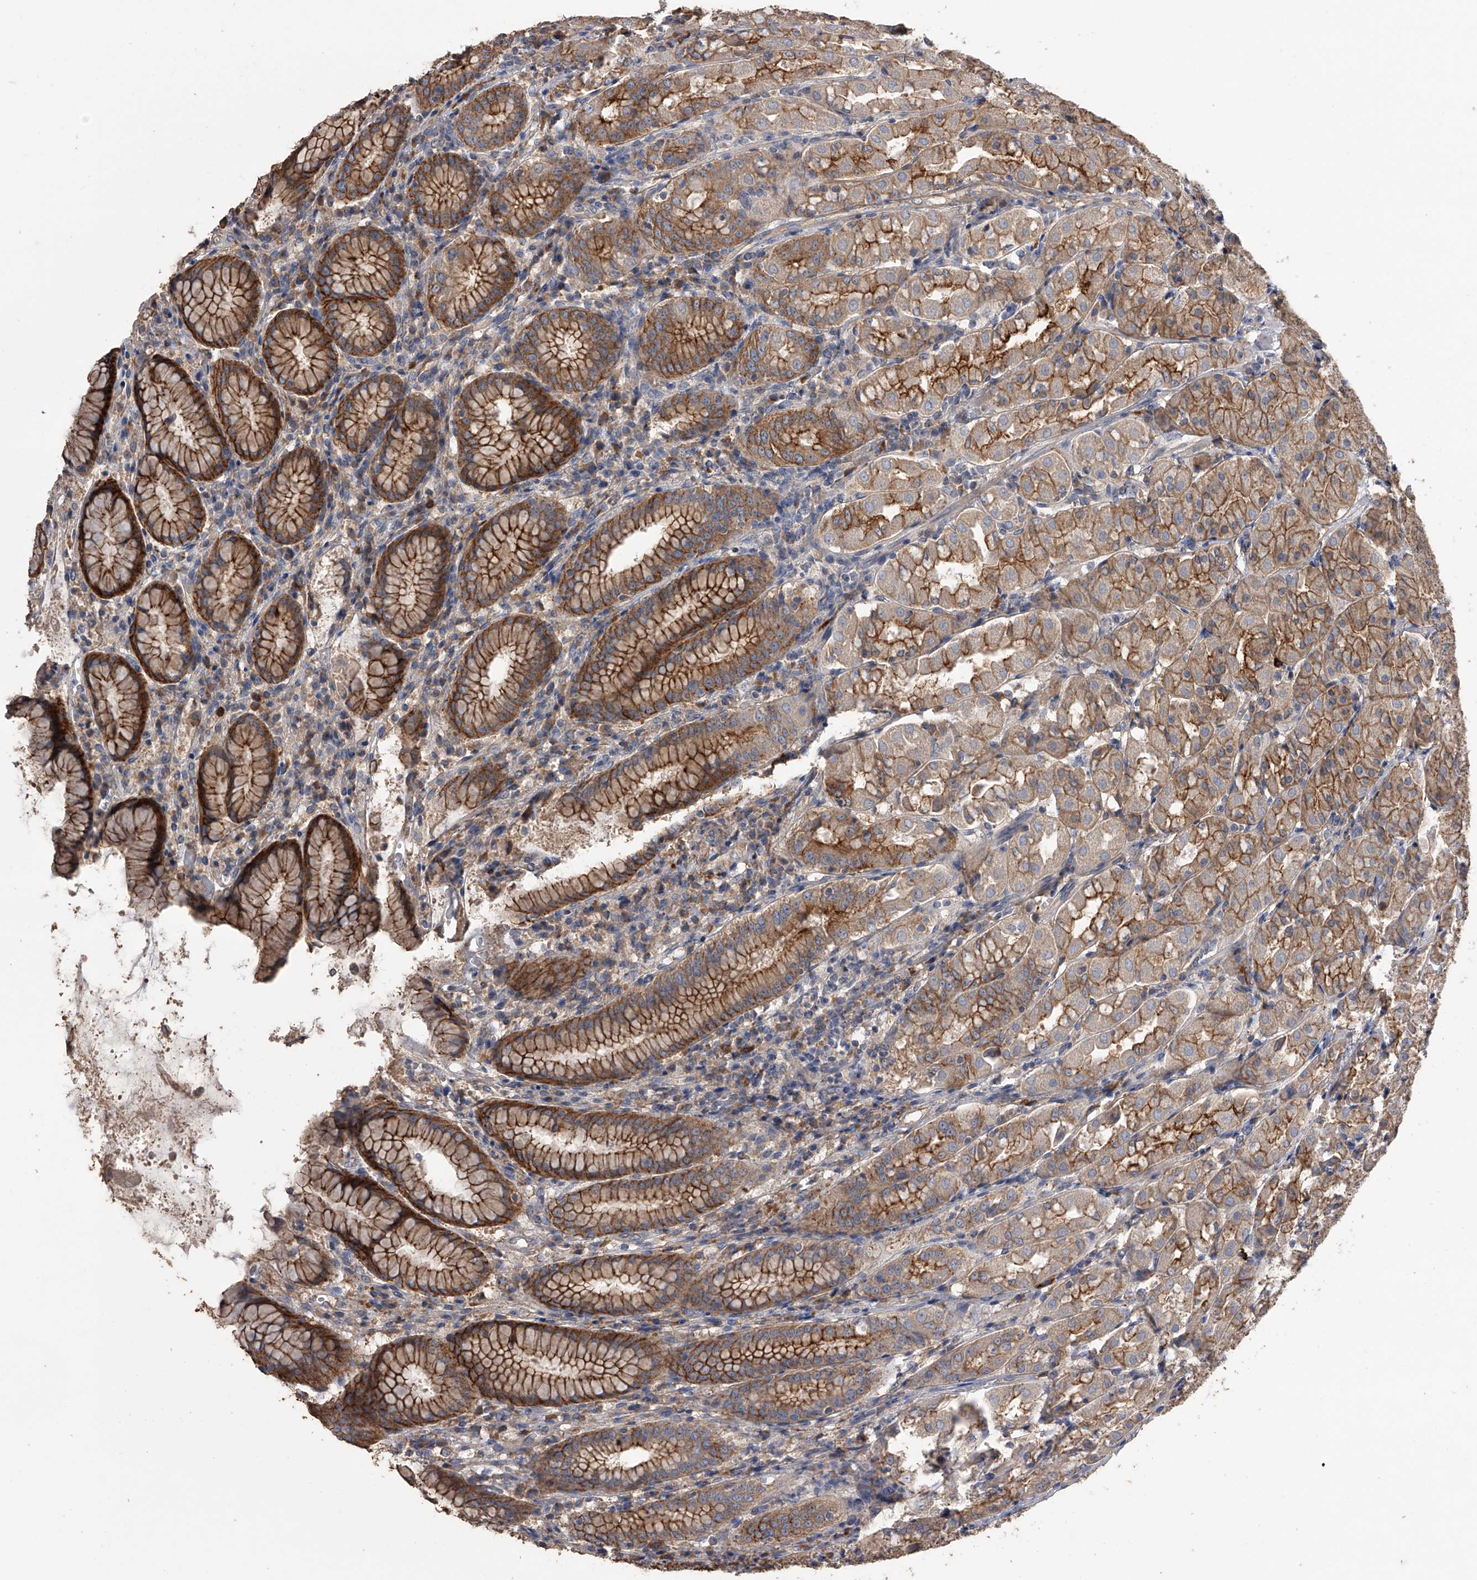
{"staining": {"intensity": "moderate", "quantity": ">75%", "location": "cytoplasmic/membranous"}, "tissue": "stomach", "cell_type": "Glandular cells", "image_type": "normal", "snomed": [{"axis": "morphology", "description": "Normal tissue, NOS"}, {"axis": "topography", "description": "Stomach"}, {"axis": "topography", "description": "Stomach, lower"}], "caption": "Stomach stained with DAB (3,3'-diaminobenzidine) IHC displays medium levels of moderate cytoplasmic/membranous positivity in about >75% of glandular cells. (DAB IHC with brightfield microscopy, high magnification).", "gene": "ZNF343", "patient": {"sex": "female", "age": 56}}